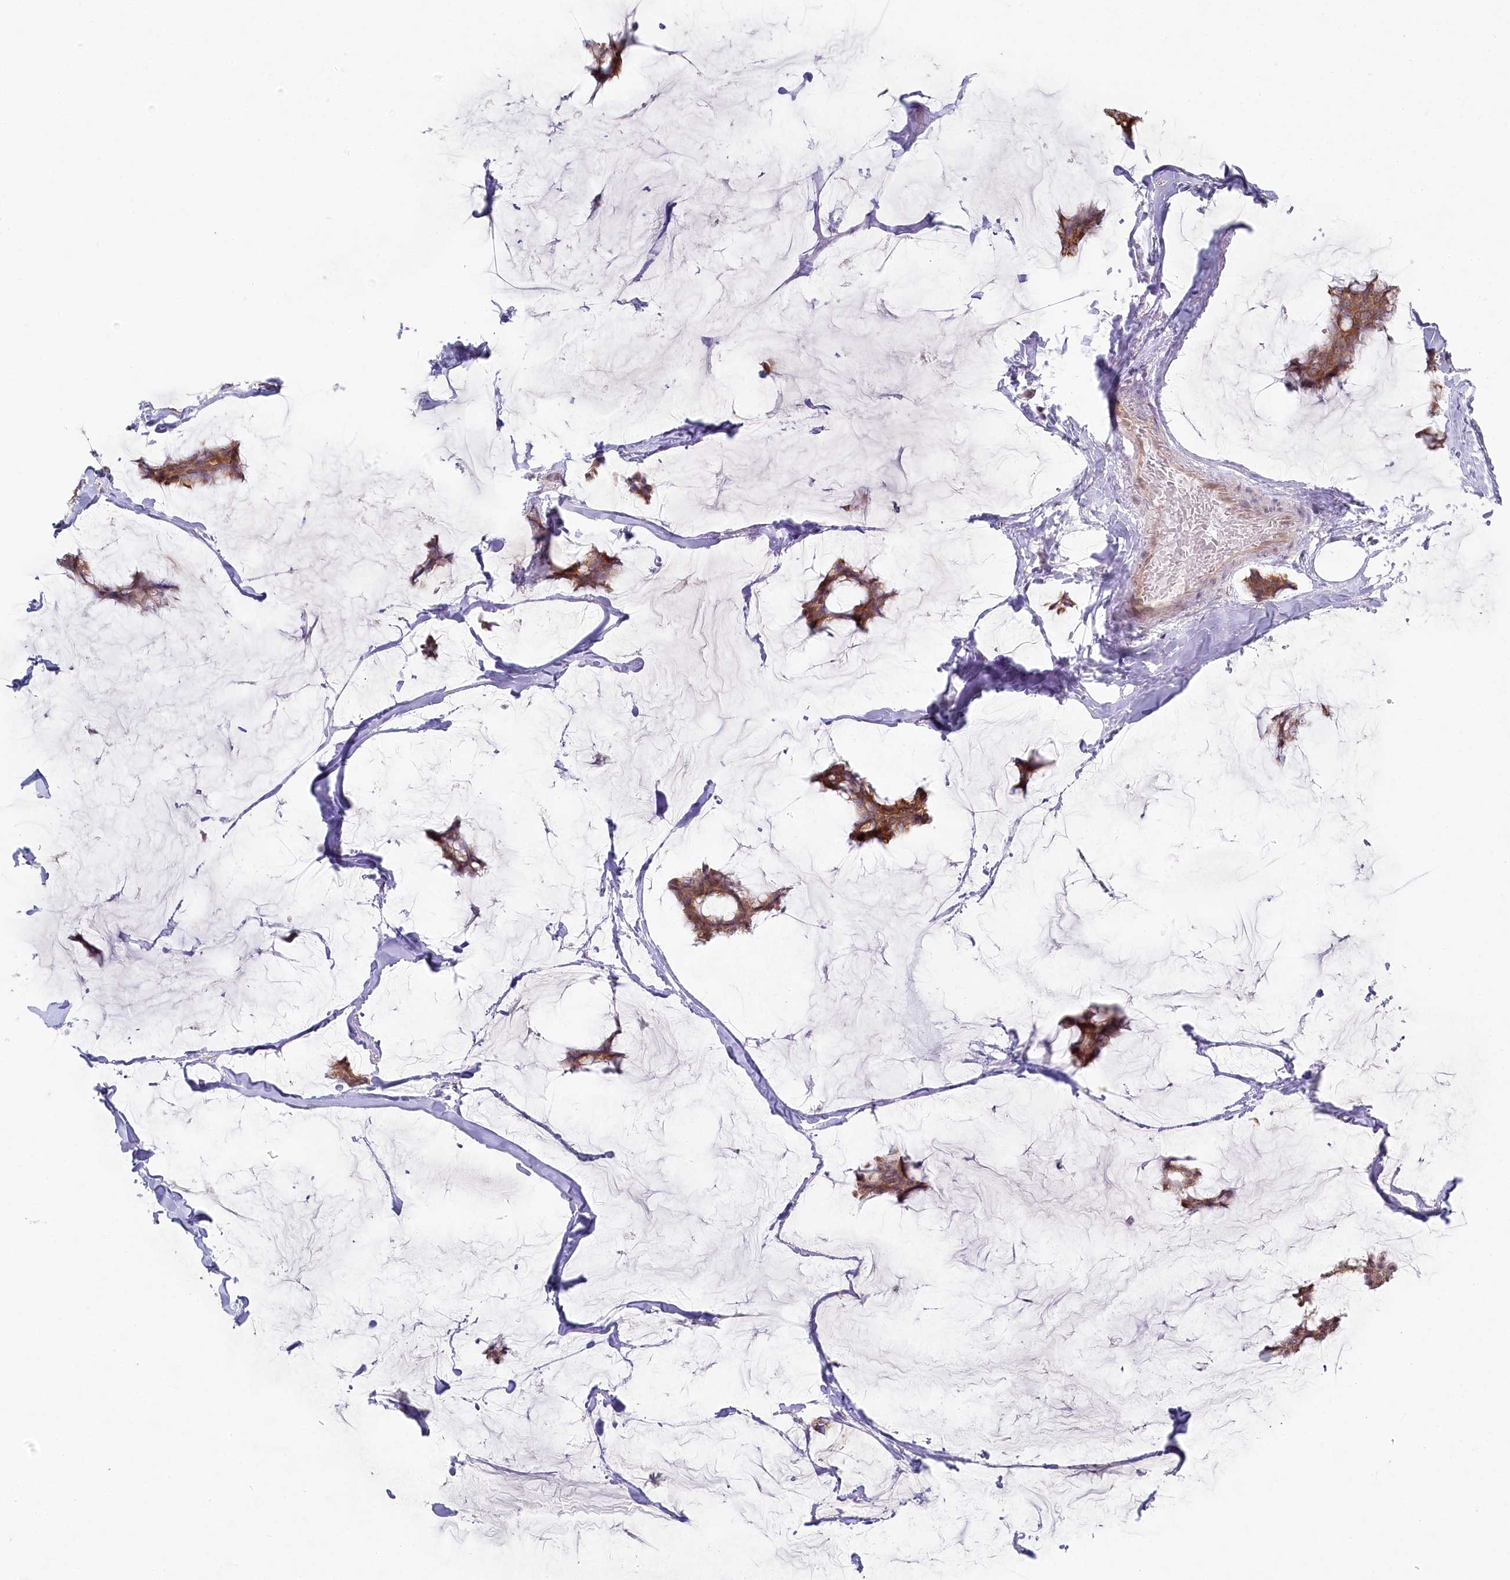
{"staining": {"intensity": "moderate", "quantity": ">75%", "location": "cytoplasmic/membranous"}, "tissue": "breast cancer", "cell_type": "Tumor cells", "image_type": "cancer", "snomed": [{"axis": "morphology", "description": "Duct carcinoma"}, {"axis": "topography", "description": "Breast"}], "caption": "Breast invasive ductal carcinoma stained with IHC exhibits moderate cytoplasmic/membranous staining in about >75% of tumor cells. (DAB (3,3'-diaminobenzidine) = brown stain, brightfield microscopy at high magnification).", "gene": "AAMDC", "patient": {"sex": "female", "age": 93}}